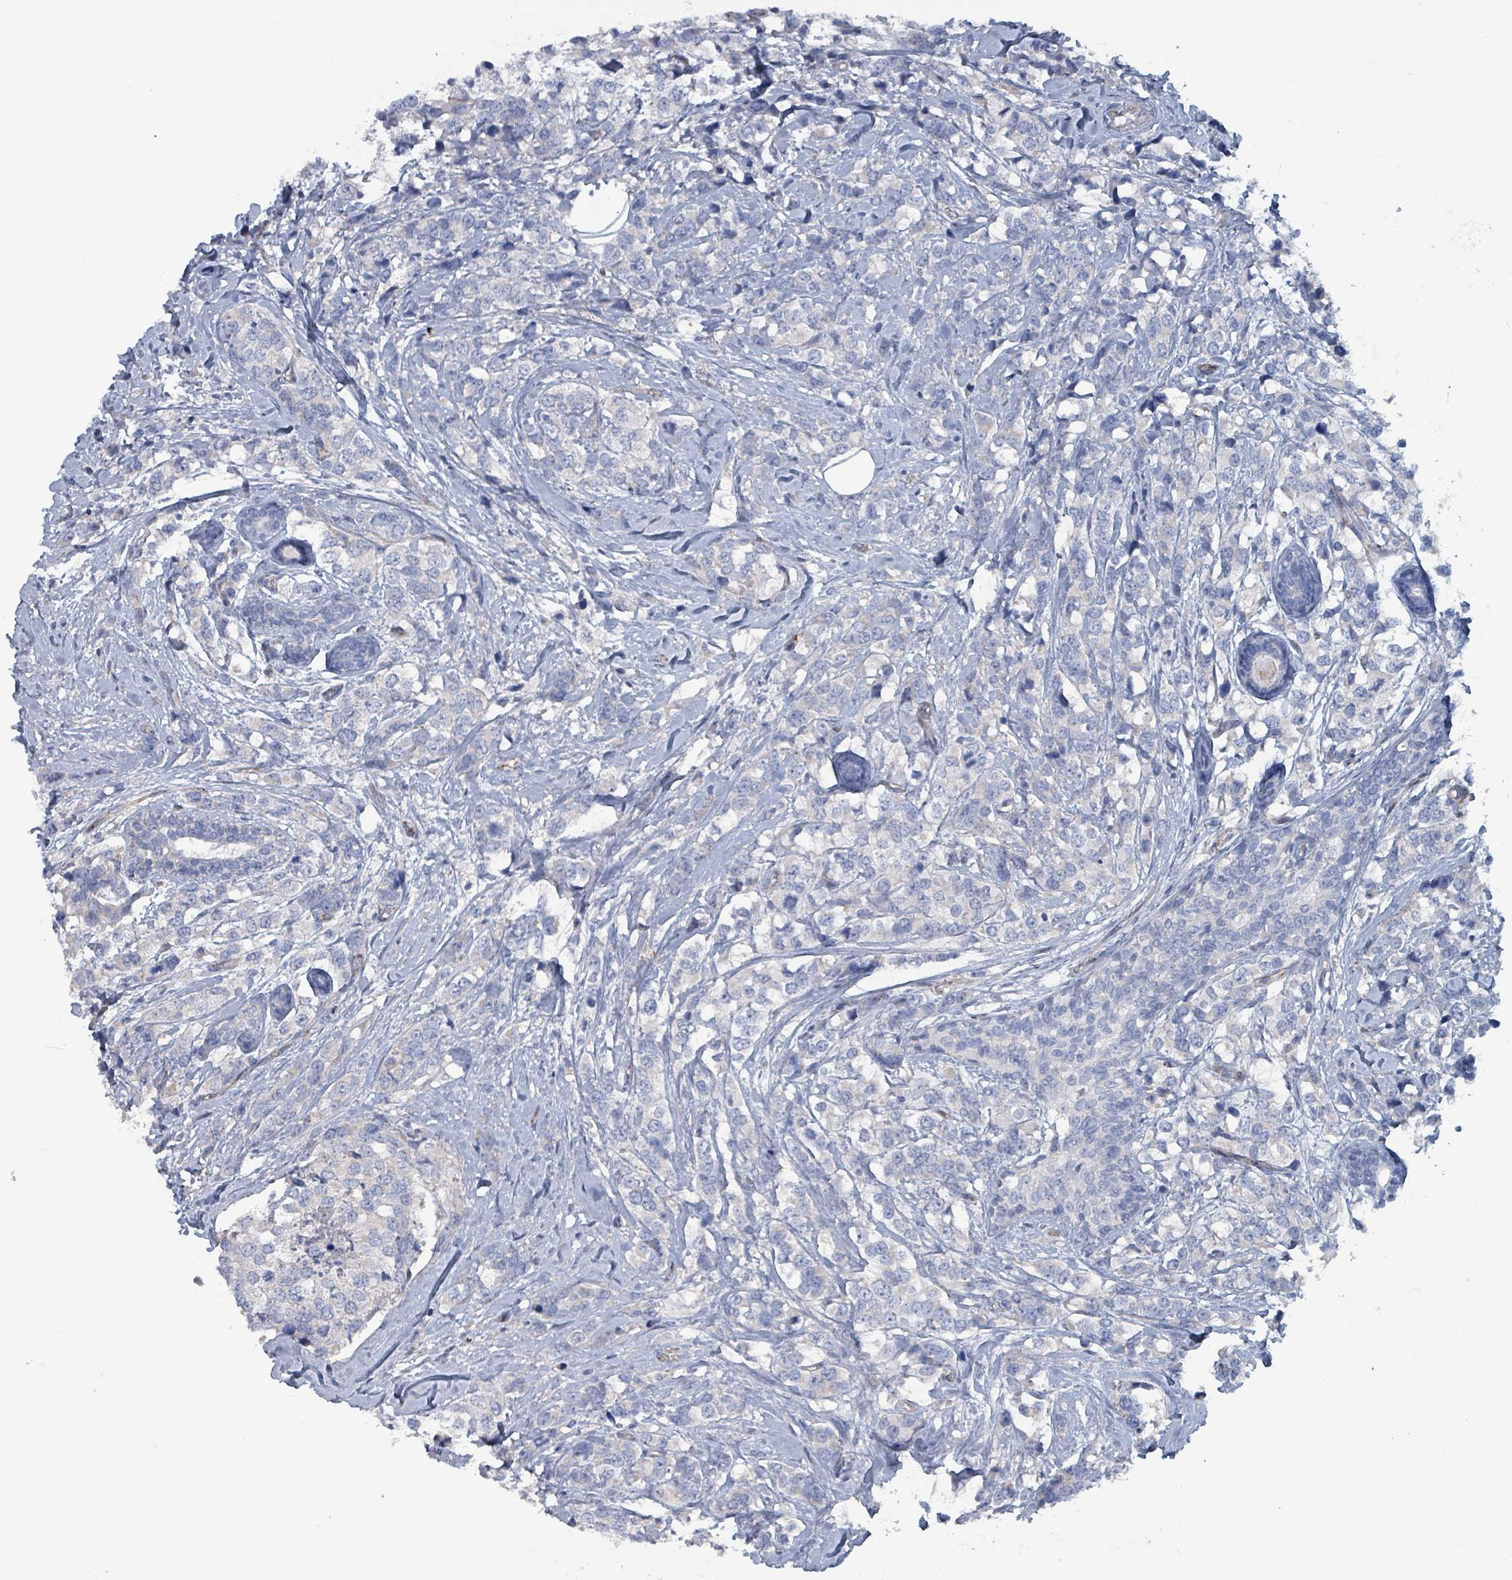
{"staining": {"intensity": "negative", "quantity": "none", "location": "none"}, "tissue": "breast cancer", "cell_type": "Tumor cells", "image_type": "cancer", "snomed": [{"axis": "morphology", "description": "Lobular carcinoma"}, {"axis": "topography", "description": "Breast"}], "caption": "Photomicrograph shows no significant protein expression in tumor cells of breast cancer (lobular carcinoma).", "gene": "TAAR5", "patient": {"sex": "female", "age": 59}}